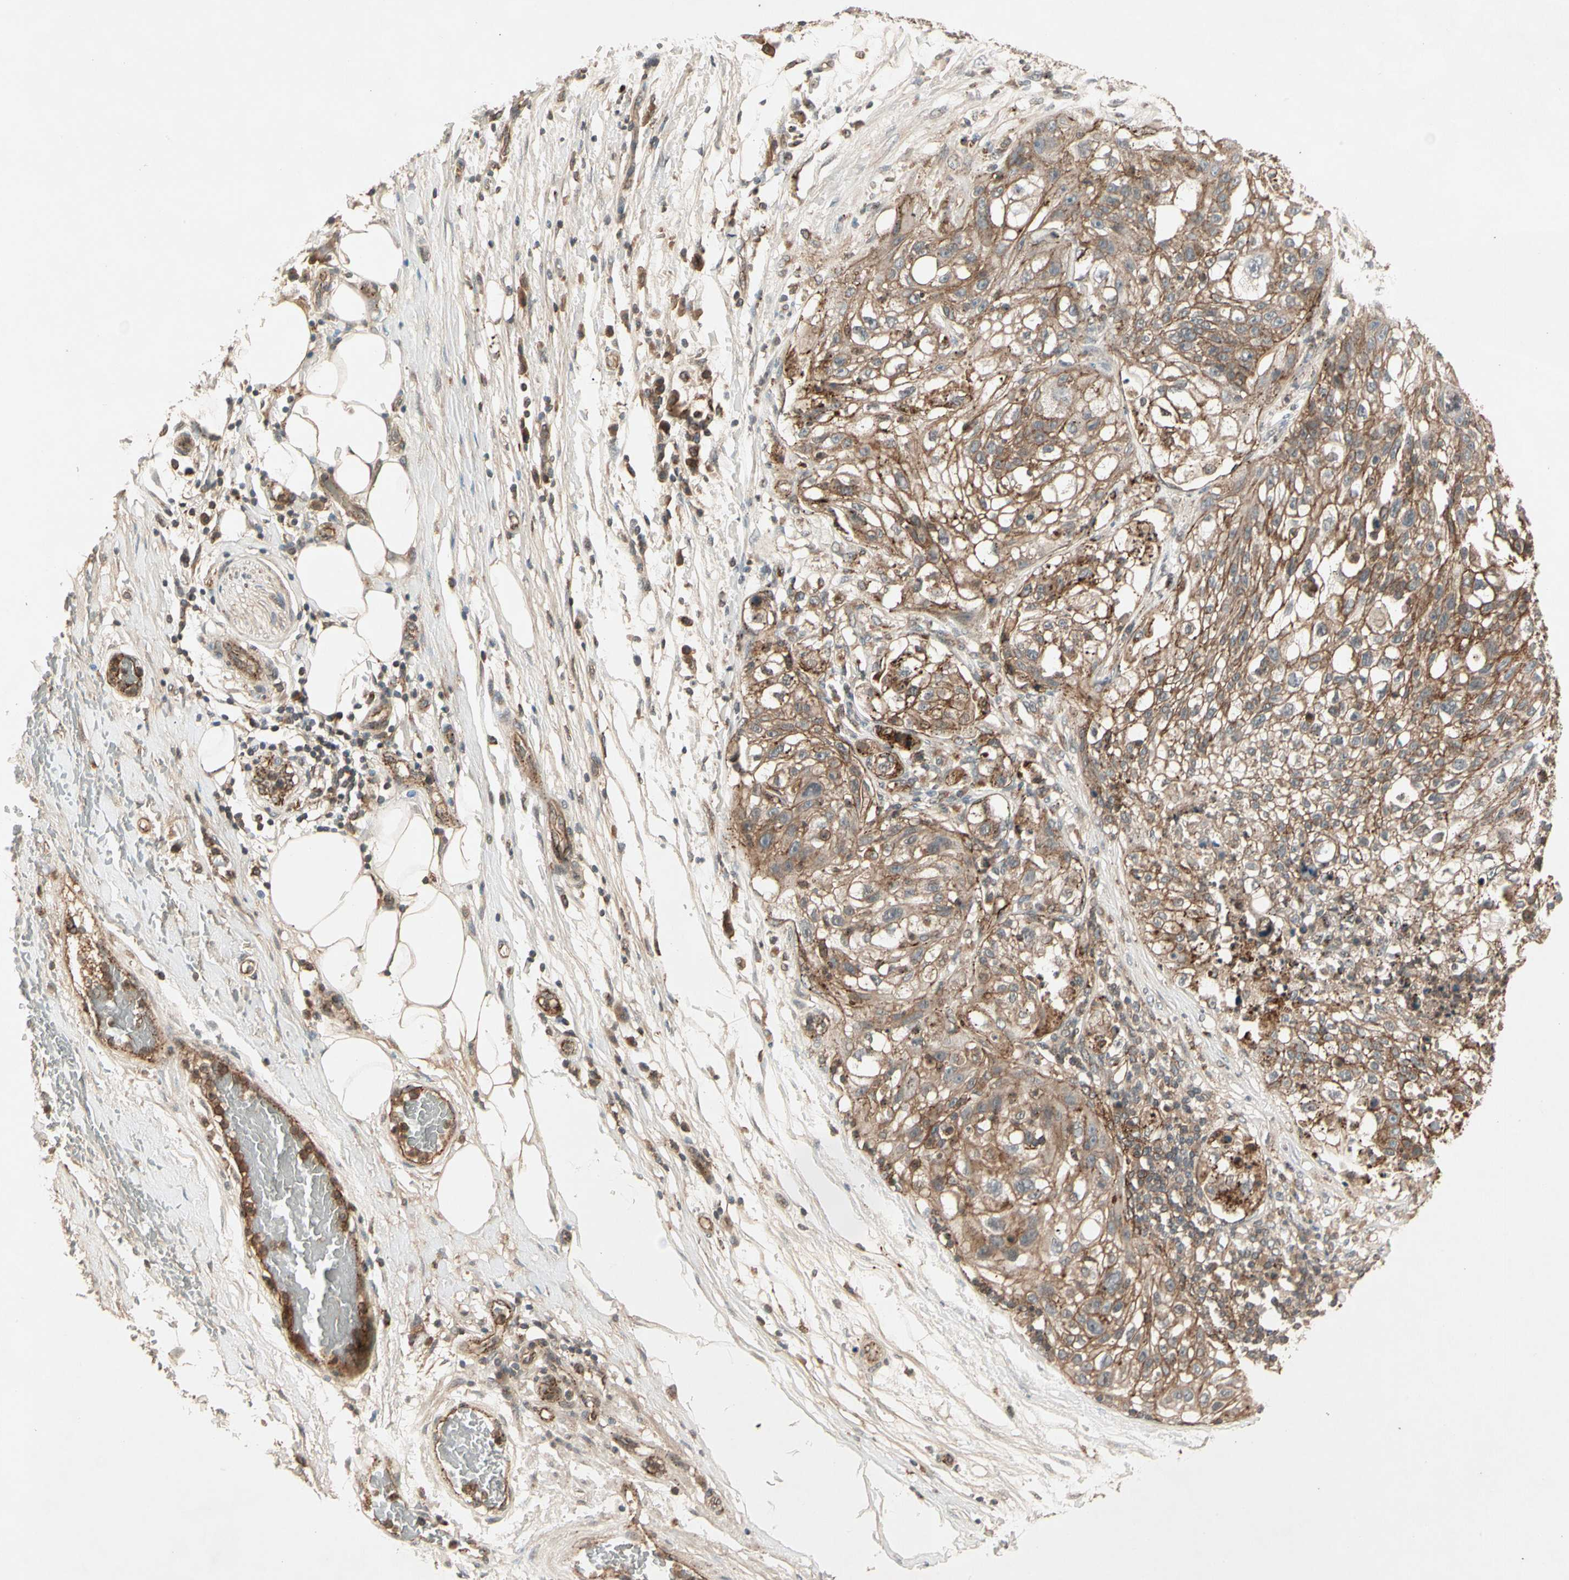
{"staining": {"intensity": "moderate", "quantity": ">75%", "location": "cytoplasmic/membranous"}, "tissue": "lung cancer", "cell_type": "Tumor cells", "image_type": "cancer", "snomed": [{"axis": "morphology", "description": "Inflammation, NOS"}, {"axis": "morphology", "description": "Squamous cell carcinoma, NOS"}, {"axis": "topography", "description": "Lymph node"}, {"axis": "topography", "description": "Soft tissue"}, {"axis": "topography", "description": "Lung"}], "caption": "Lung cancer tissue exhibits moderate cytoplasmic/membranous staining in about >75% of tumor cells, visualized by immunohistochemistry.", "gene": "FLOT1", "patient": {"sex": "male", "age": 66}}